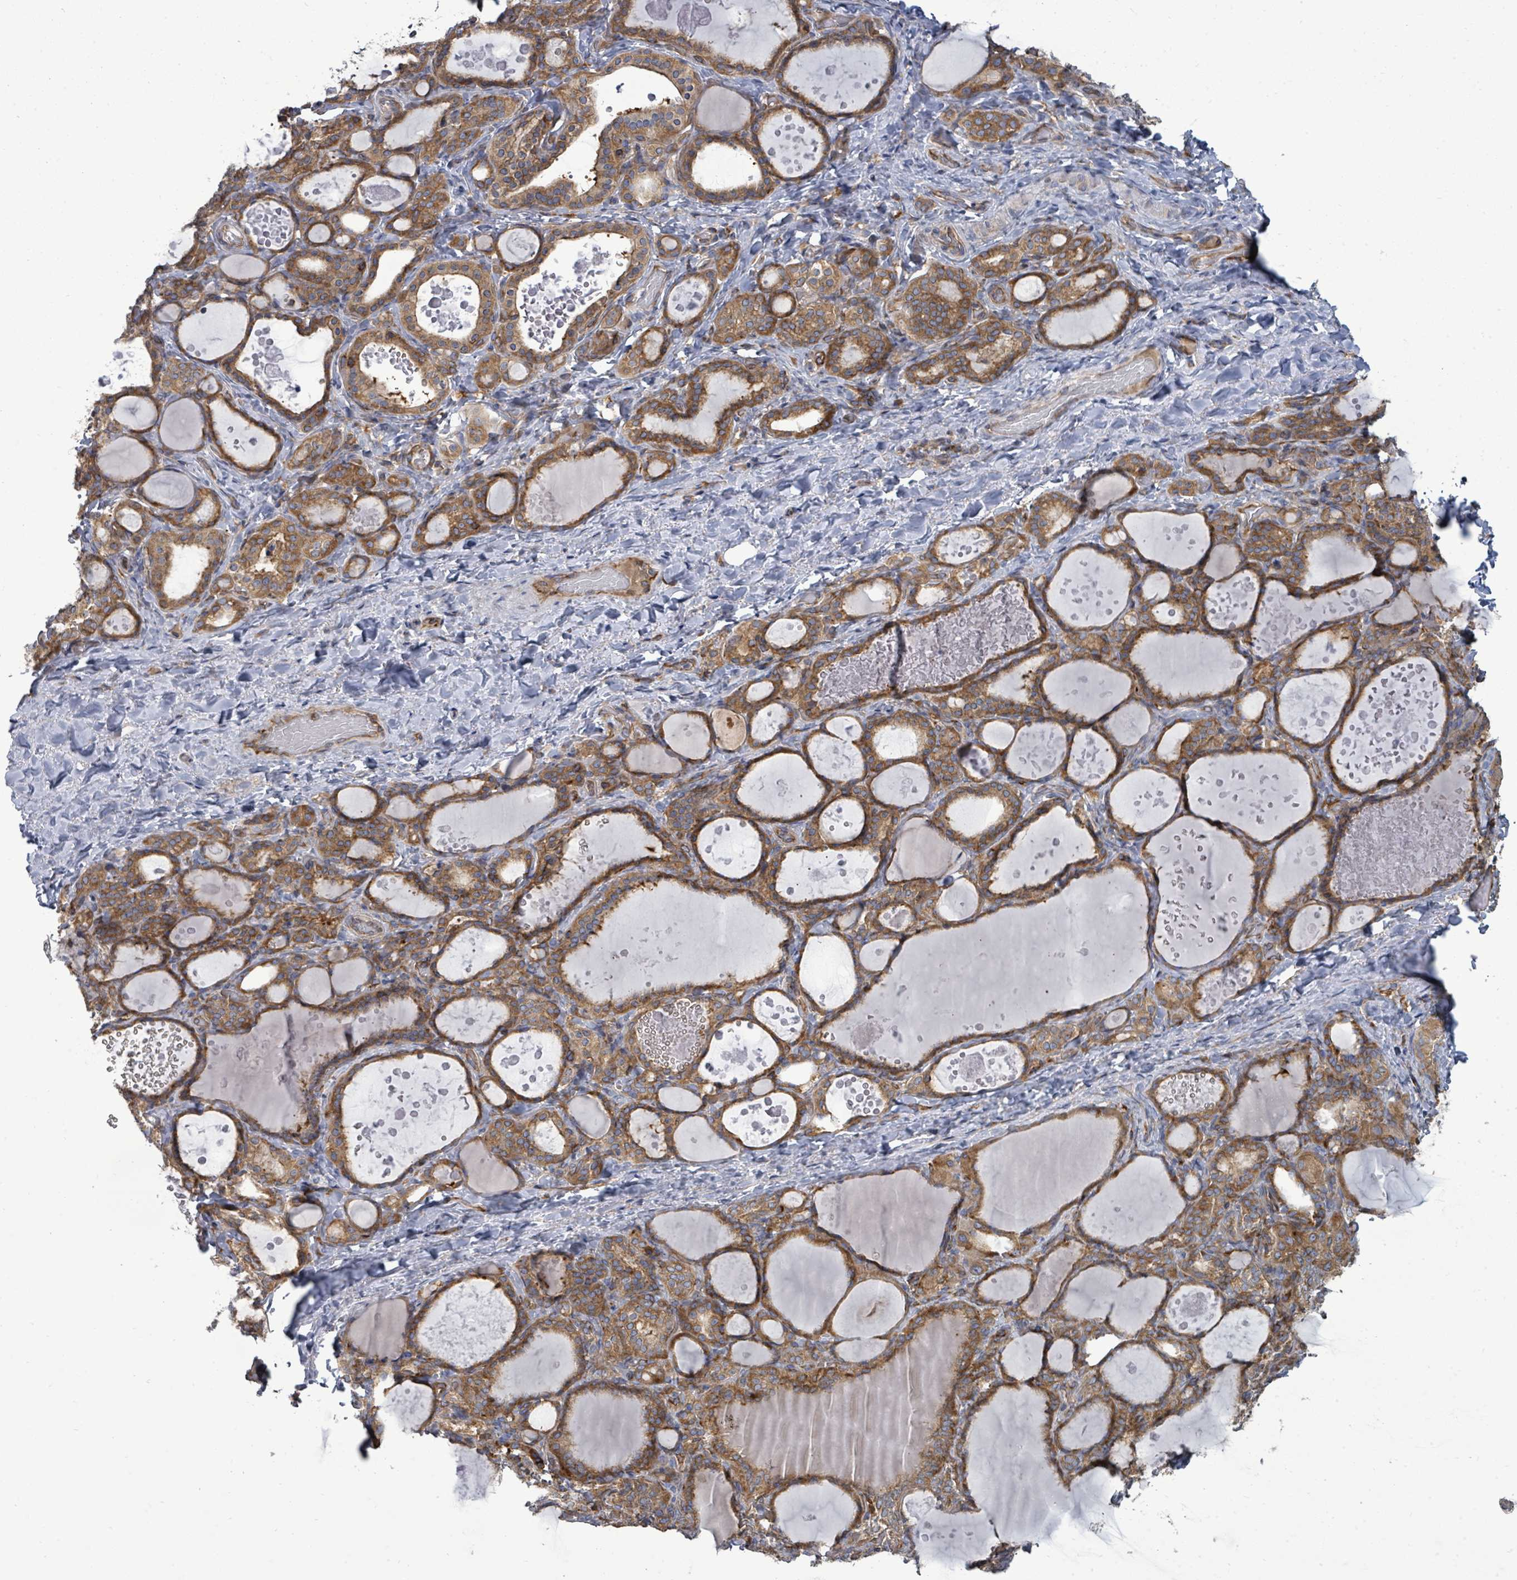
{"staining": {"intensity": "moderate", "quantity": ">75%", "location": "cytoplasmic/membranous"}, "tissue": "thyroid gland", "cell_type": "Glandular cells", "image_type": "normal", "snomed": [{"axis": "morphology", "description": "Normal tissue, NOS"}, {"axis": "topography", "description": "Thyroid gland"}], "caption": "A brown stain highlights moderate cytoplasmic/membranous staining of a protein in glandular cells of benign thyroid gland.", "gene": "EIF3CL", "patient": {"sex": "female", "age": 46}}